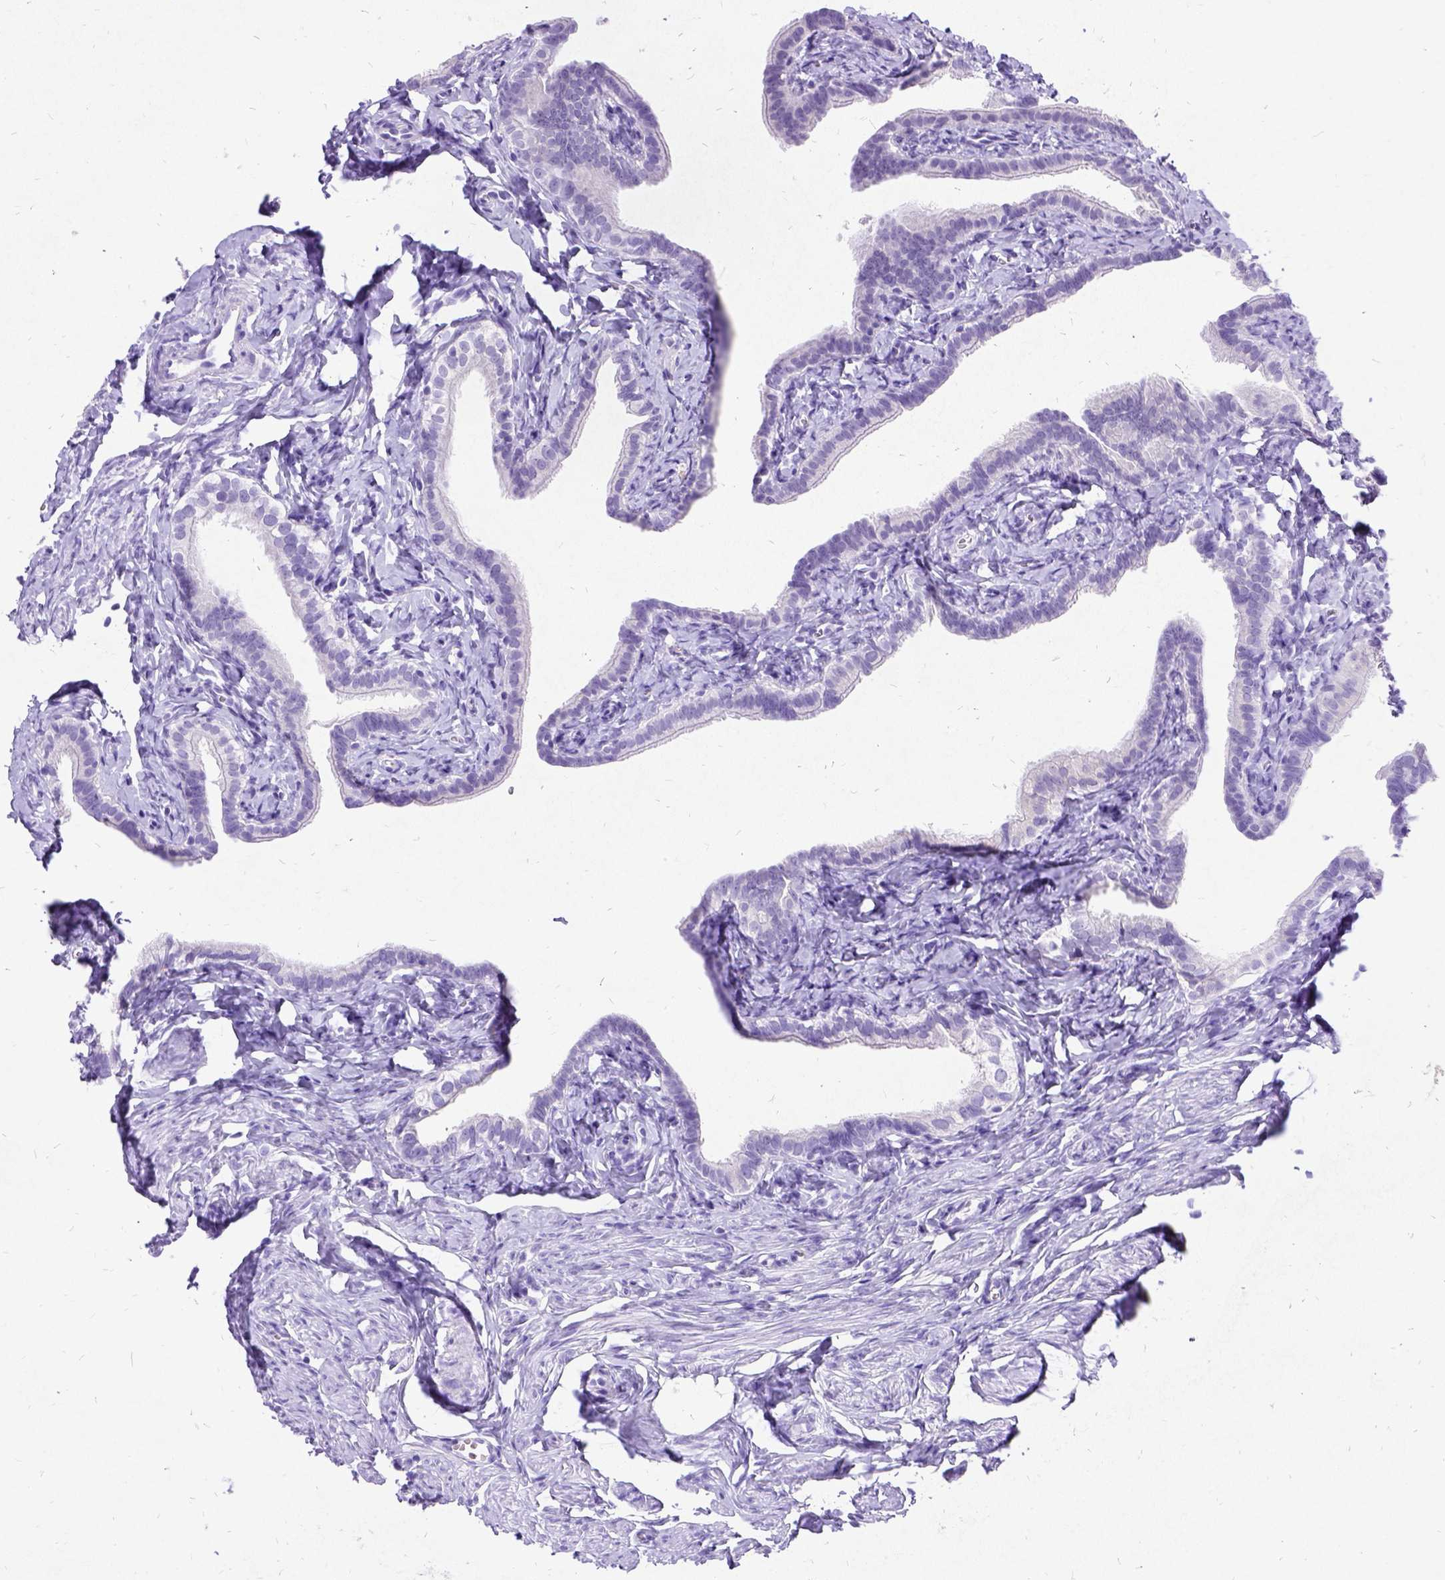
{"staining": {"intensity": "negative", "quantity": "none", "location": "none"}, "tissue": "fallopian tube", "cell_type": "Glandular cells", "image_type": "normal", "snomed": [{"axis": "morphology", "description": "Normal tissue, NOS"}, {"axis": "topography", "description": "Fallopian tube"}], "caption": "DAB (3,3'-diaminobenzidine) immunohistochemical staining of normal fallopian tube demonstrates no significant positivity in glandular cells.", "gene": "NEUROD4", "patient": {"sex": "female", "age": 41}}